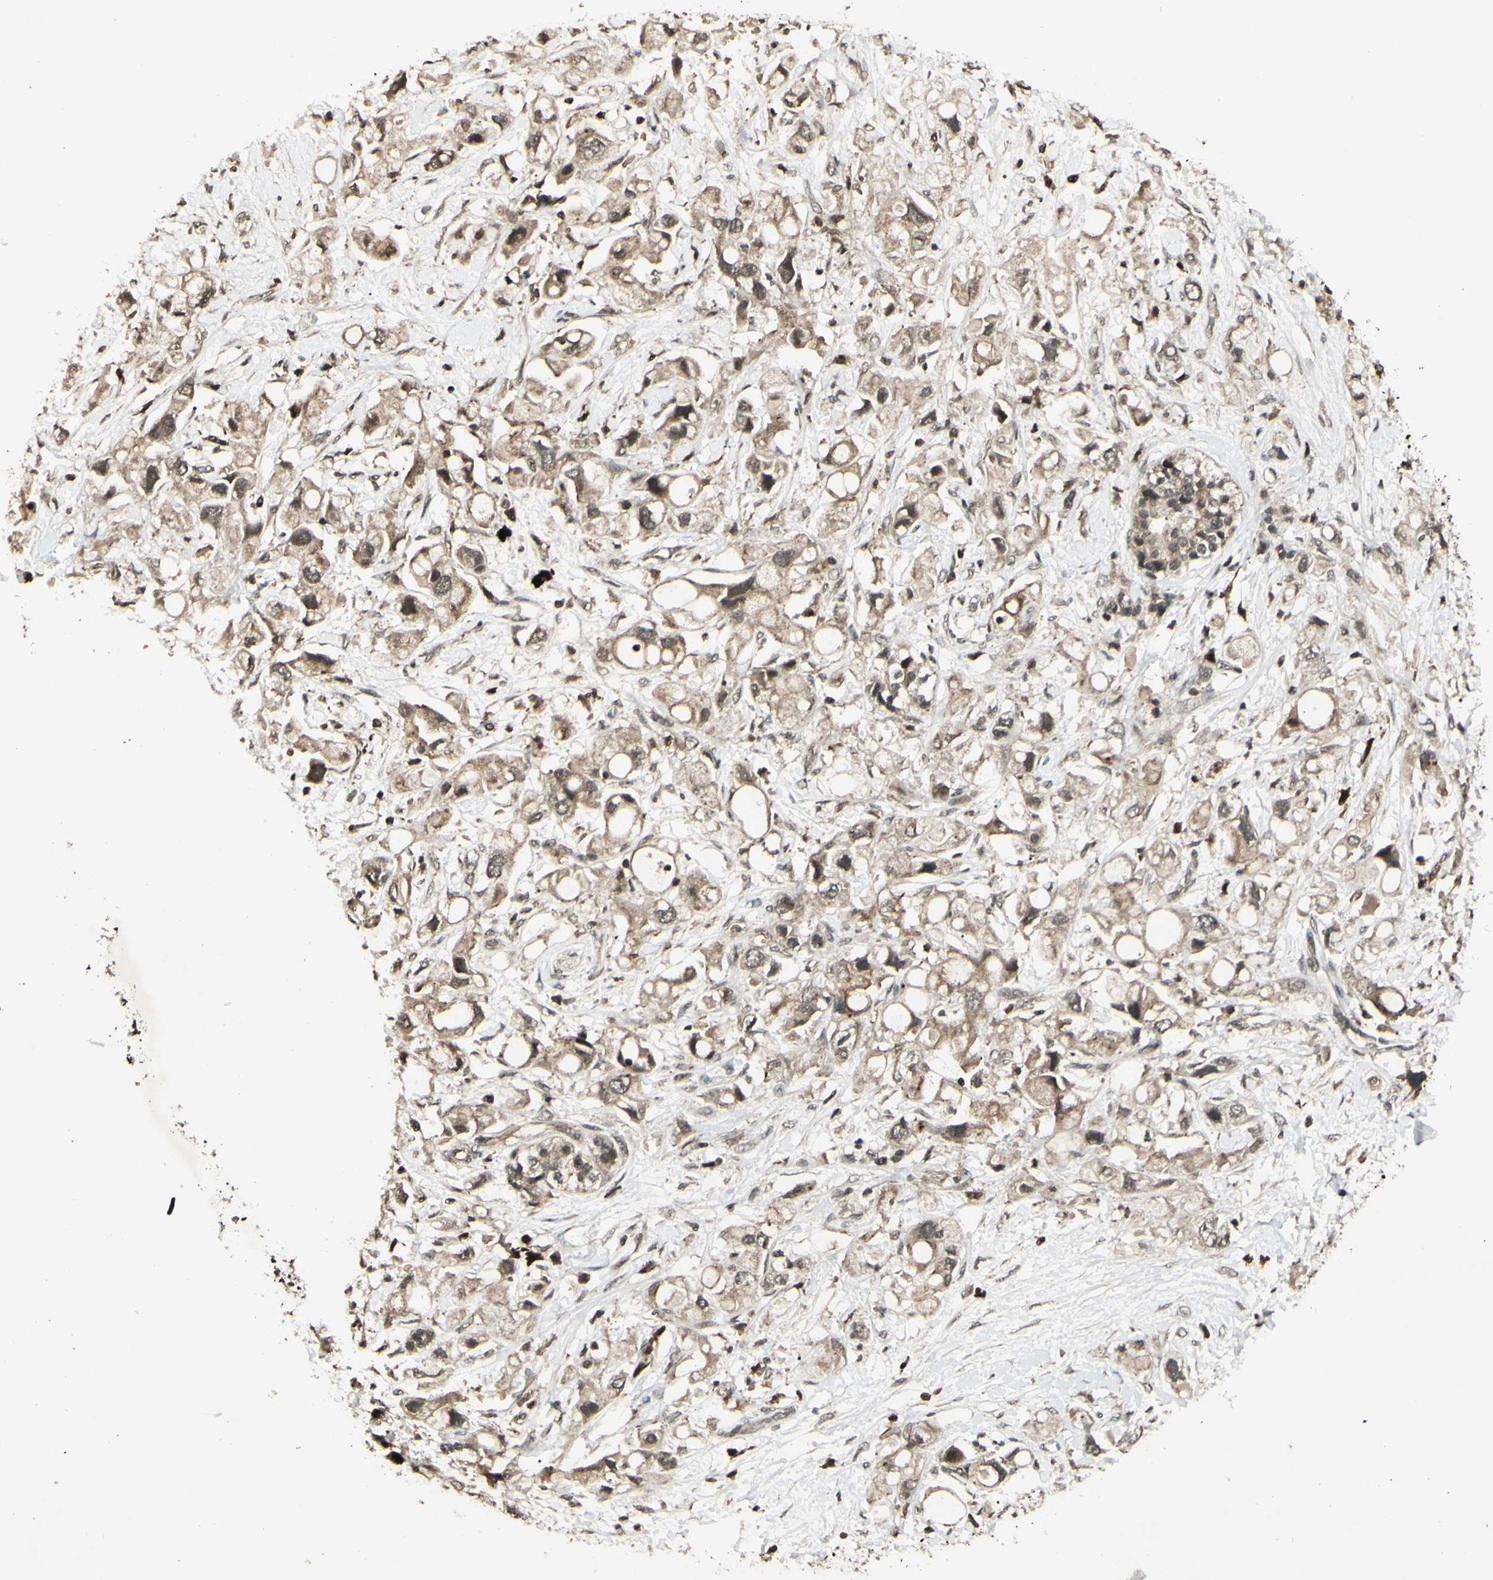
{"staining": {"intensity": "weak", "quantity": ">75%", "location": "cytoplasmic/membranous,nuclear"}, "tissue": "pancreatic cancer", "cell_type": "Tumor cells", "image_type": "cancer", "snomed": [{"axis": "morphology", "description": "Adenocarcinoma, NOS"}, {"axis": "topography", "description": "Pancreas"}], "caption": "The photomicrograph reveals a brown stain indicating the presence of a protein in the cytoplasmic/membranous and nuclear of tumor cells in pancreatic cancer (adenocarcinoma).", "gene": "BLNK", "patient": {"sex": "female", "age": 56}}